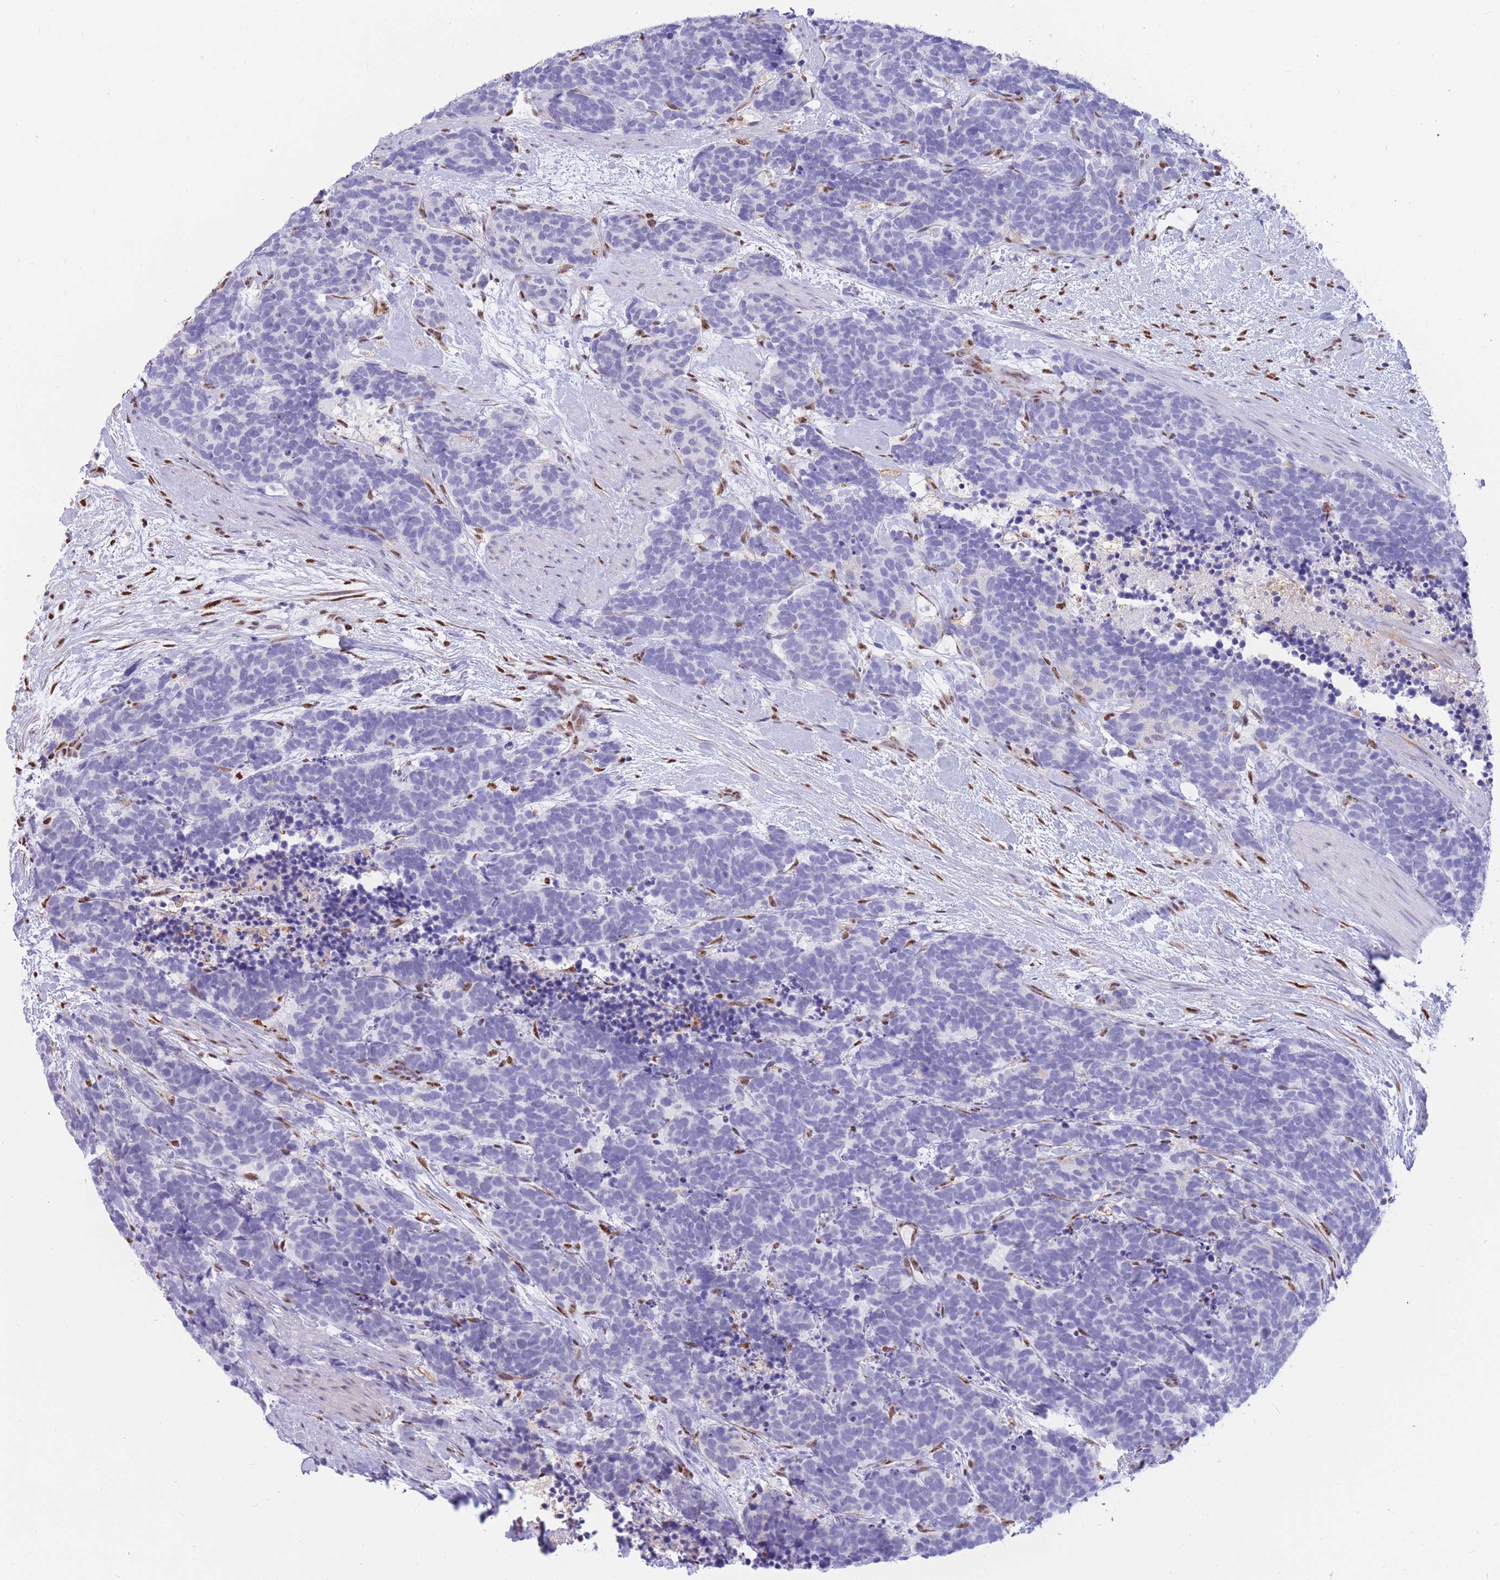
{"staining": {"intensity": "negative", "quantity": "none", "location": "none"}, "tissue": "carcinoid", "cell_type": "Tumor cells", "image_type": "cancer", "snomed": [{"axis": "morphology", "description": "Carcinoma, NOS"}, {"axis": "morphology", "description": "Carcinoid, malignant, NOS"}, {"axis": "topography", "description": "Prostate"}], "caption": "The histopathology image reveals no significant positivity in tumor cells of carcinoid.", "gene": "FAM153A", "patient": {"sex": "male", "age": 57}}